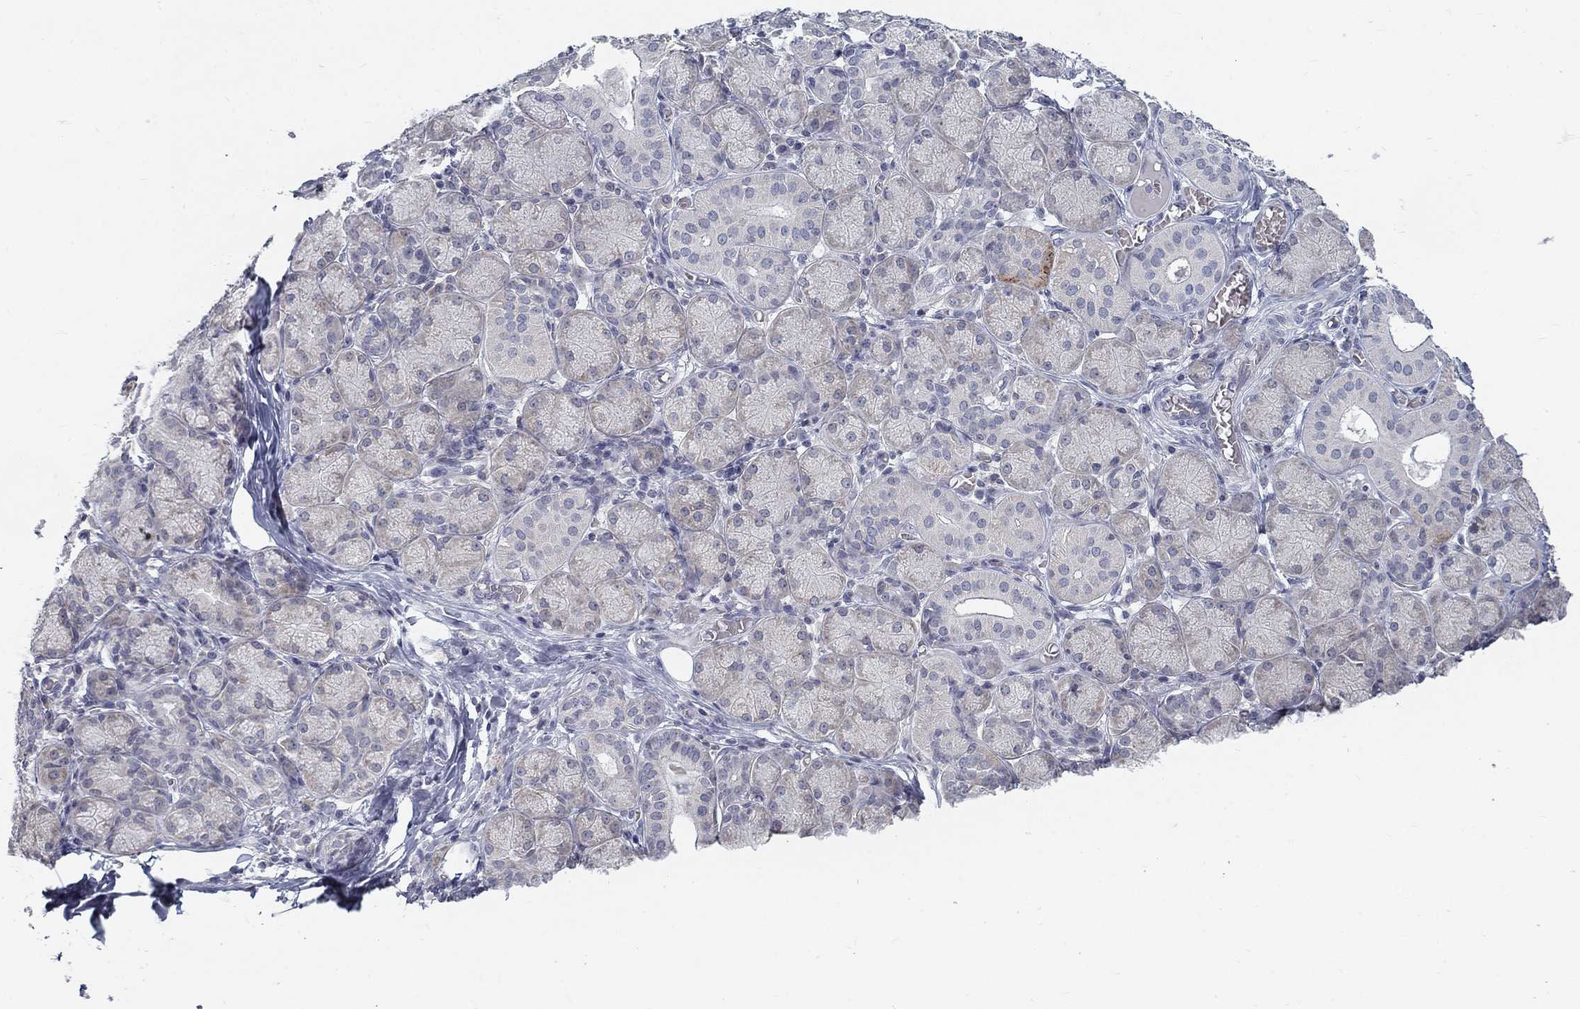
{"staining": {"intensity": "weak", "quantity": "<25%", "location": "cytoplasmic/membranous"}, "tissue": "salivary gland", "cell_type": "Glandular cells", "image_type": "normal", "snomed": [{"axis": "morphology", "description": "Normal tissue, NOS"}, {"axis": "topography", "description": "Salivary gland"}, {"axis": "topography", "description": "Peripheral nerve tissue"}], "caption": "DAB immunohistochemical staining of normal salivary gland reveals no significant expression in glandular cells. Nuclei are stained in blue.", "gene": "ATP1A3", "patient": {"sex": "female", "age": 24}}